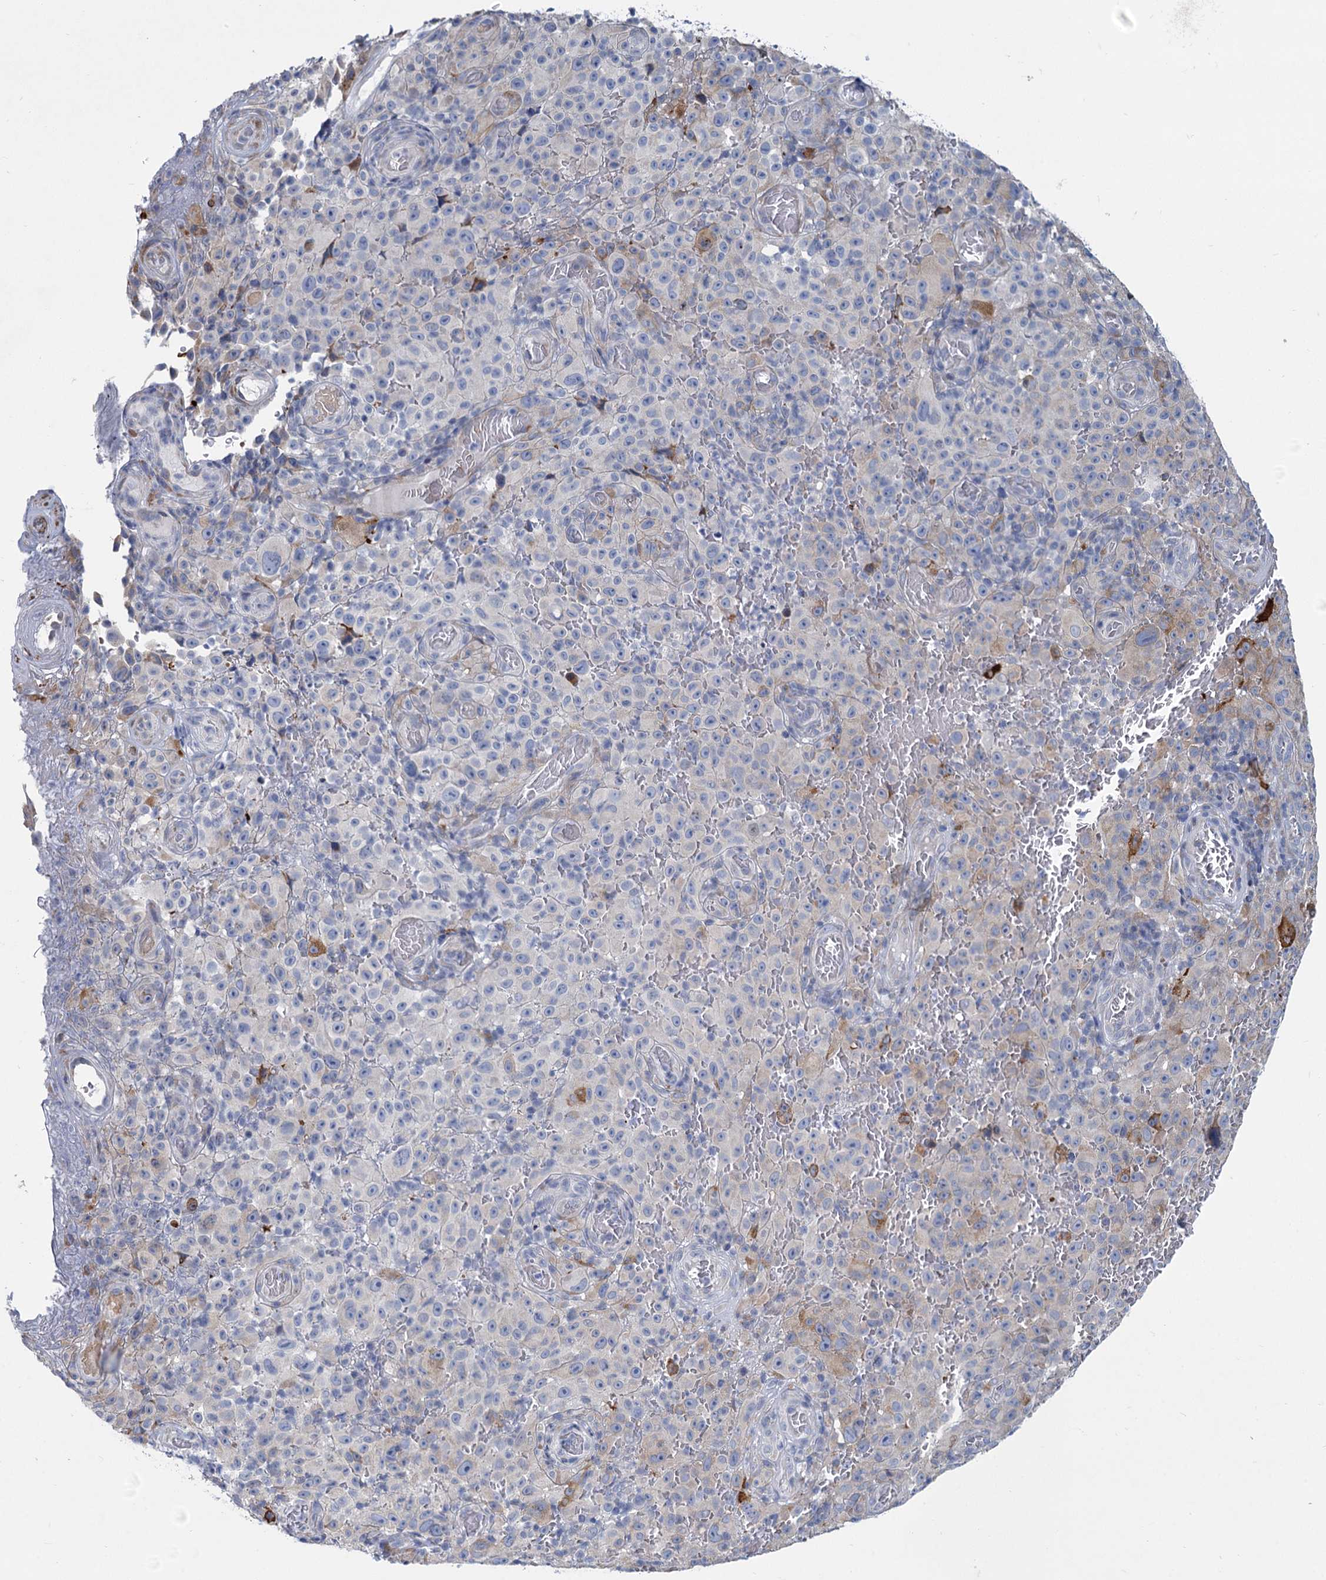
{"staining": {"intensity": "negative", "quantity": "none", "location": "none"}, "tissue": "melanoma", "cell_type": "Tumor cells", "image_type": "cancer", "snomed": [{"axis": "morphology", "description": "Malignant melanoma, NOS"}, {"axis": "topography", "description": "Skin"}], "caption": "DAB (3,3'-diaminobenzidine) immunohistochemical staining of human melanoma reveals no significant expression in tumor cells.", "gene": "PRSS35", "patient": {"sex": "female", "age": 82}}